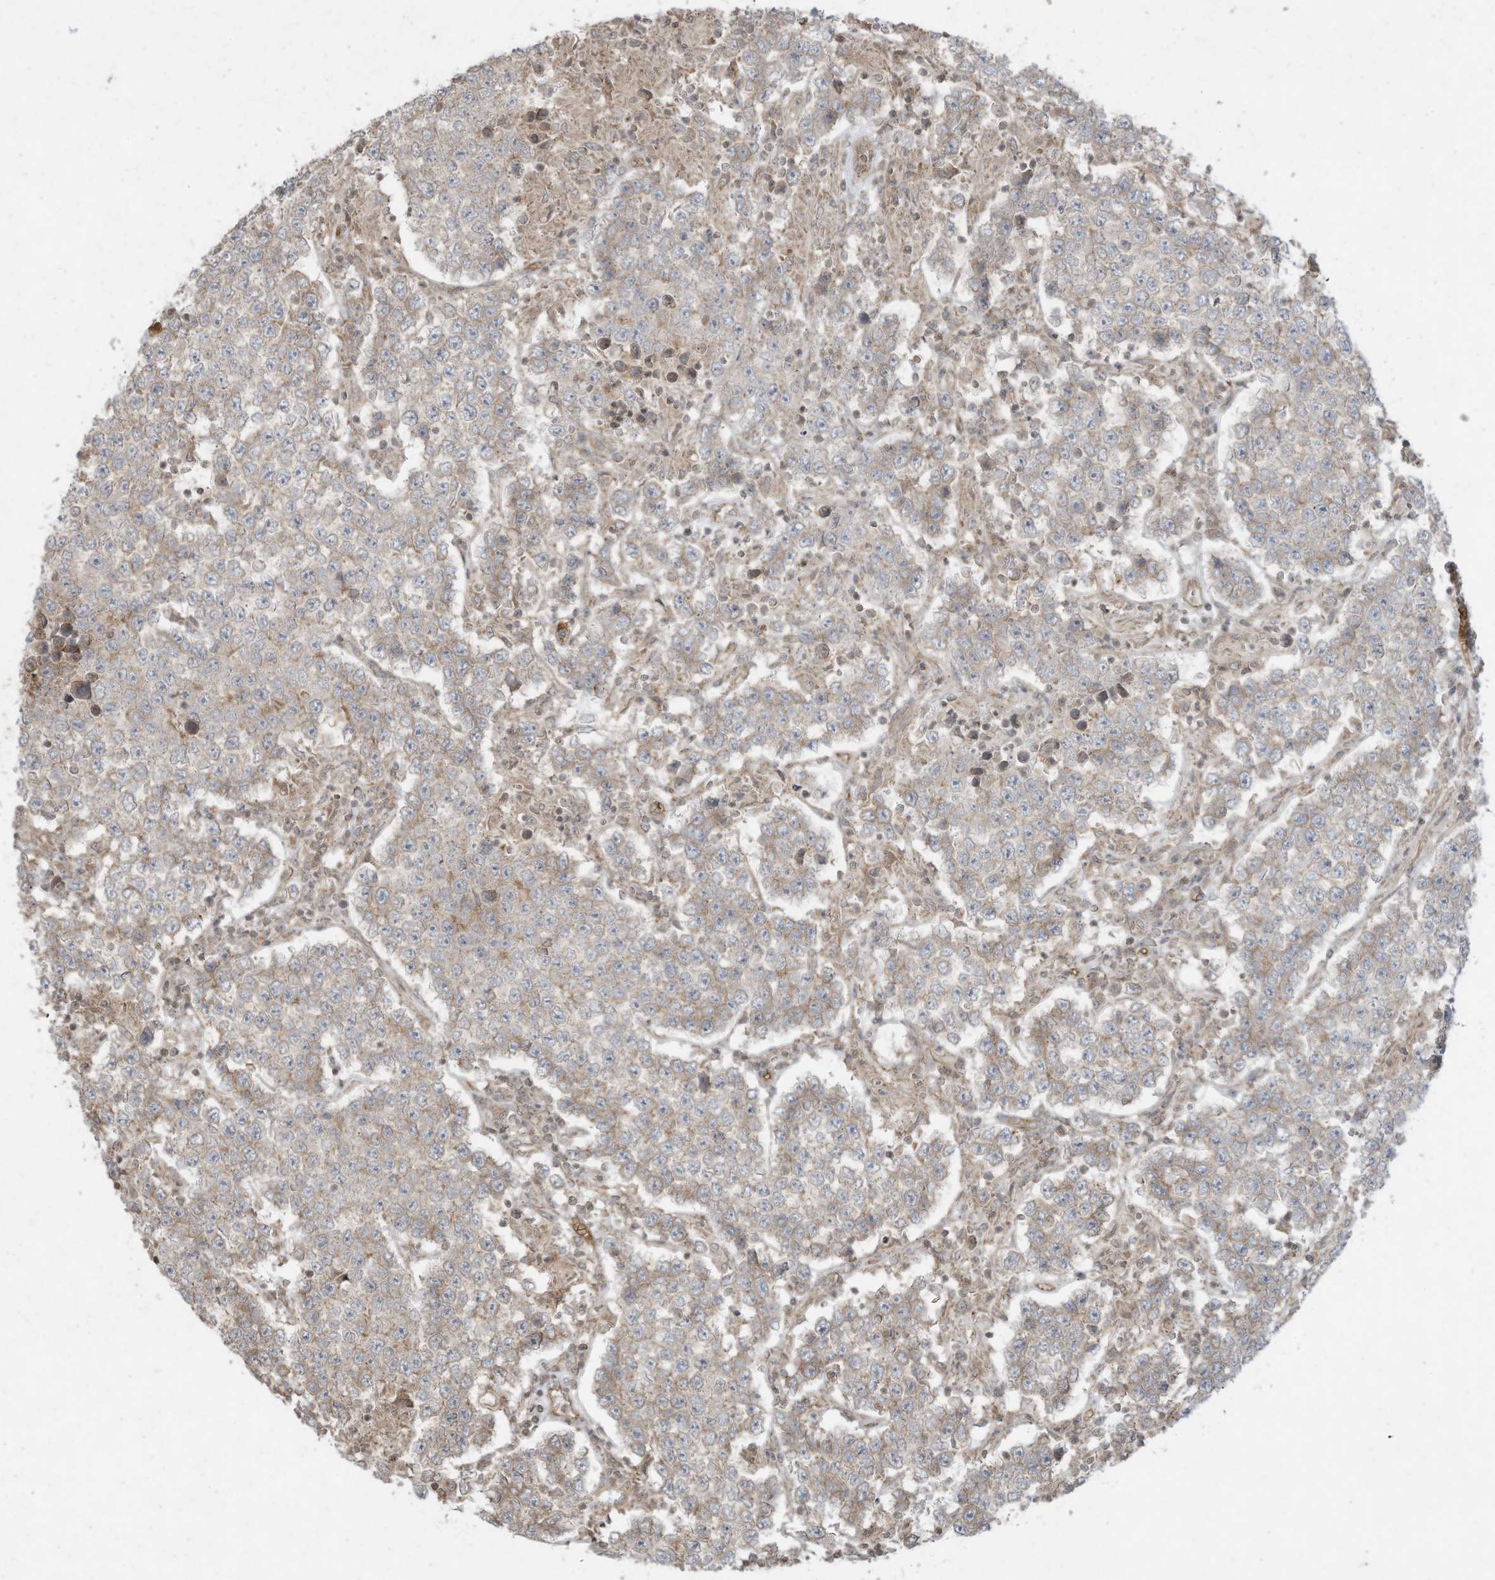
{"staining": {"intensity": "weak", "quantity": ">75%", "location": "cytoplasmic/membranous"}, "tissue": "testis cancer", "cell_type": "Tumor cells", "image_type": "cancer", "snomed": [{"axis": "morphology", "description": "Normal tissue, NOS"}, {"axis": "morphology", "description": "Urothelial carcinoma, High grade"}, {"axis": "morphology", "description": "Seminoma, NOS"}, {"axis": "morphology", "description": "Carcinoma, Embryonal, NOS"}, {"axis": "topography", "description": "Urinary bladder"}, {"axis": "topography", "description": "Testis"}], "caption": "IHC photomicrograph of human seminoma (testis) stained for a protein (brown), which shows low levels of weak cytoplasmic/membranous positivity in approximately >75% of tumor cells.", "gene": "MATN2", "patient": {"sex": "male", "age": 41}}